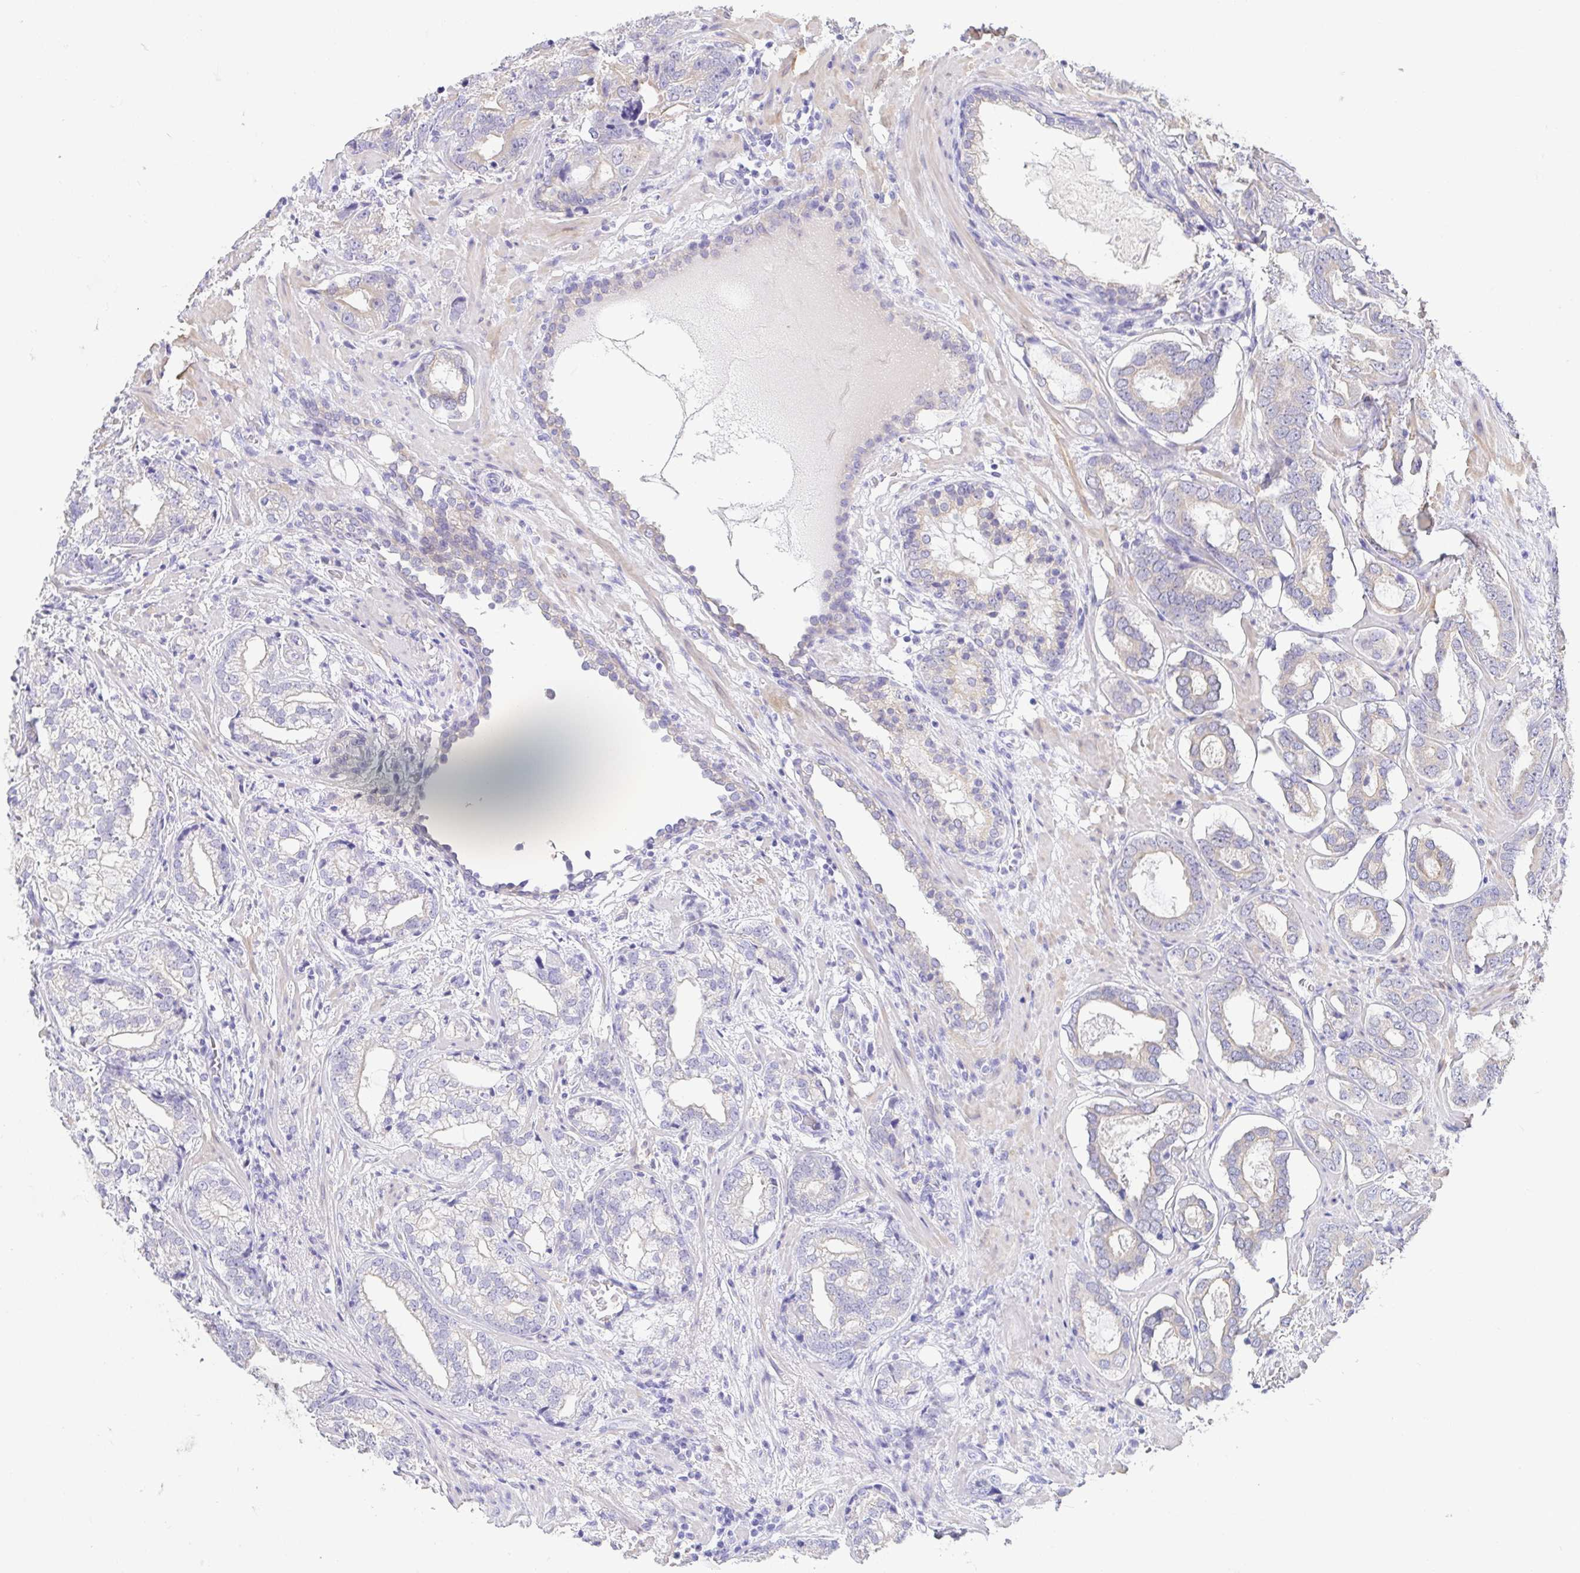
{"staining": {"intensity": "weak", "quantity": "<25%", "location": "cytoplasmic/membranous"}, "tissue": "prostate cancer", "cell_type": "Tumor cells", "image_type": "cancer", "snomed": [{"axis": "morphology", "description": "Adenocarcinoma, High grade"}, {"axis": "topography", "description": "Prostate"}], "caption": "A high-resolution histopathology image shows IHC staining of high-grade adenocarcinoma (prostate), which reveals no significant expression in tumor cells.", "gene": "FABP3", "patient": {"sex": "male", "age": 75}}